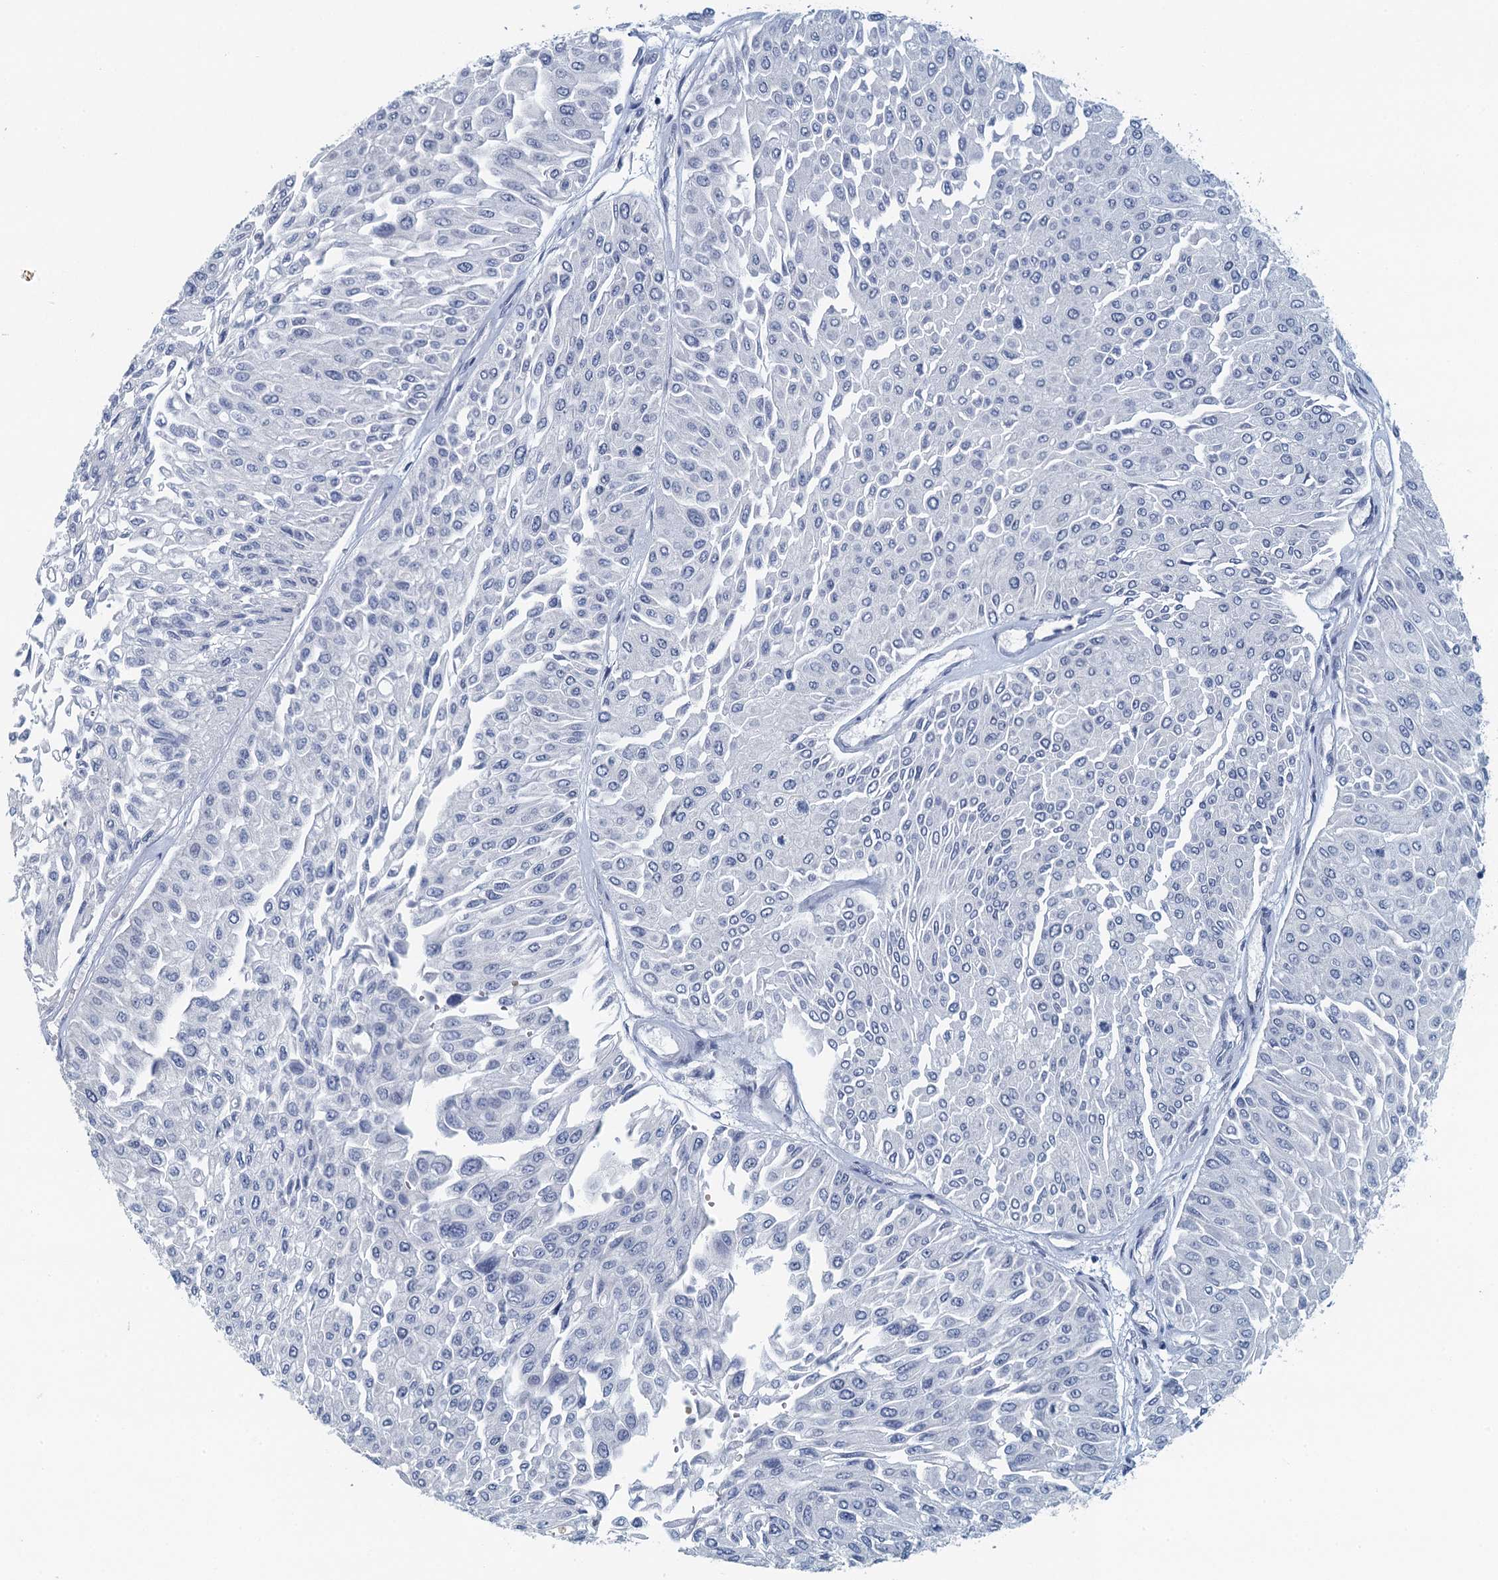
{"staining": {"intensity": "negative", "quantity": "none", "location": "none"}, "tissue": "urothelial cancer", "cell_type": "Tumor cells", "image_type": "cancer", "snomed": [{"axis": "morphology", "description": "Urothelial carcinoma, Low grade"}, {"axis": "topography", "description": "Urinary bladder"}], "caption": "DAB (3,3'-diaminobenzidine) immunohistochemical staining of low-grade urothelial carcinoma displays no significant expression in tumor cells.", "gene": "TTLL9", "patient": {"sex": "male", "age": 67}}